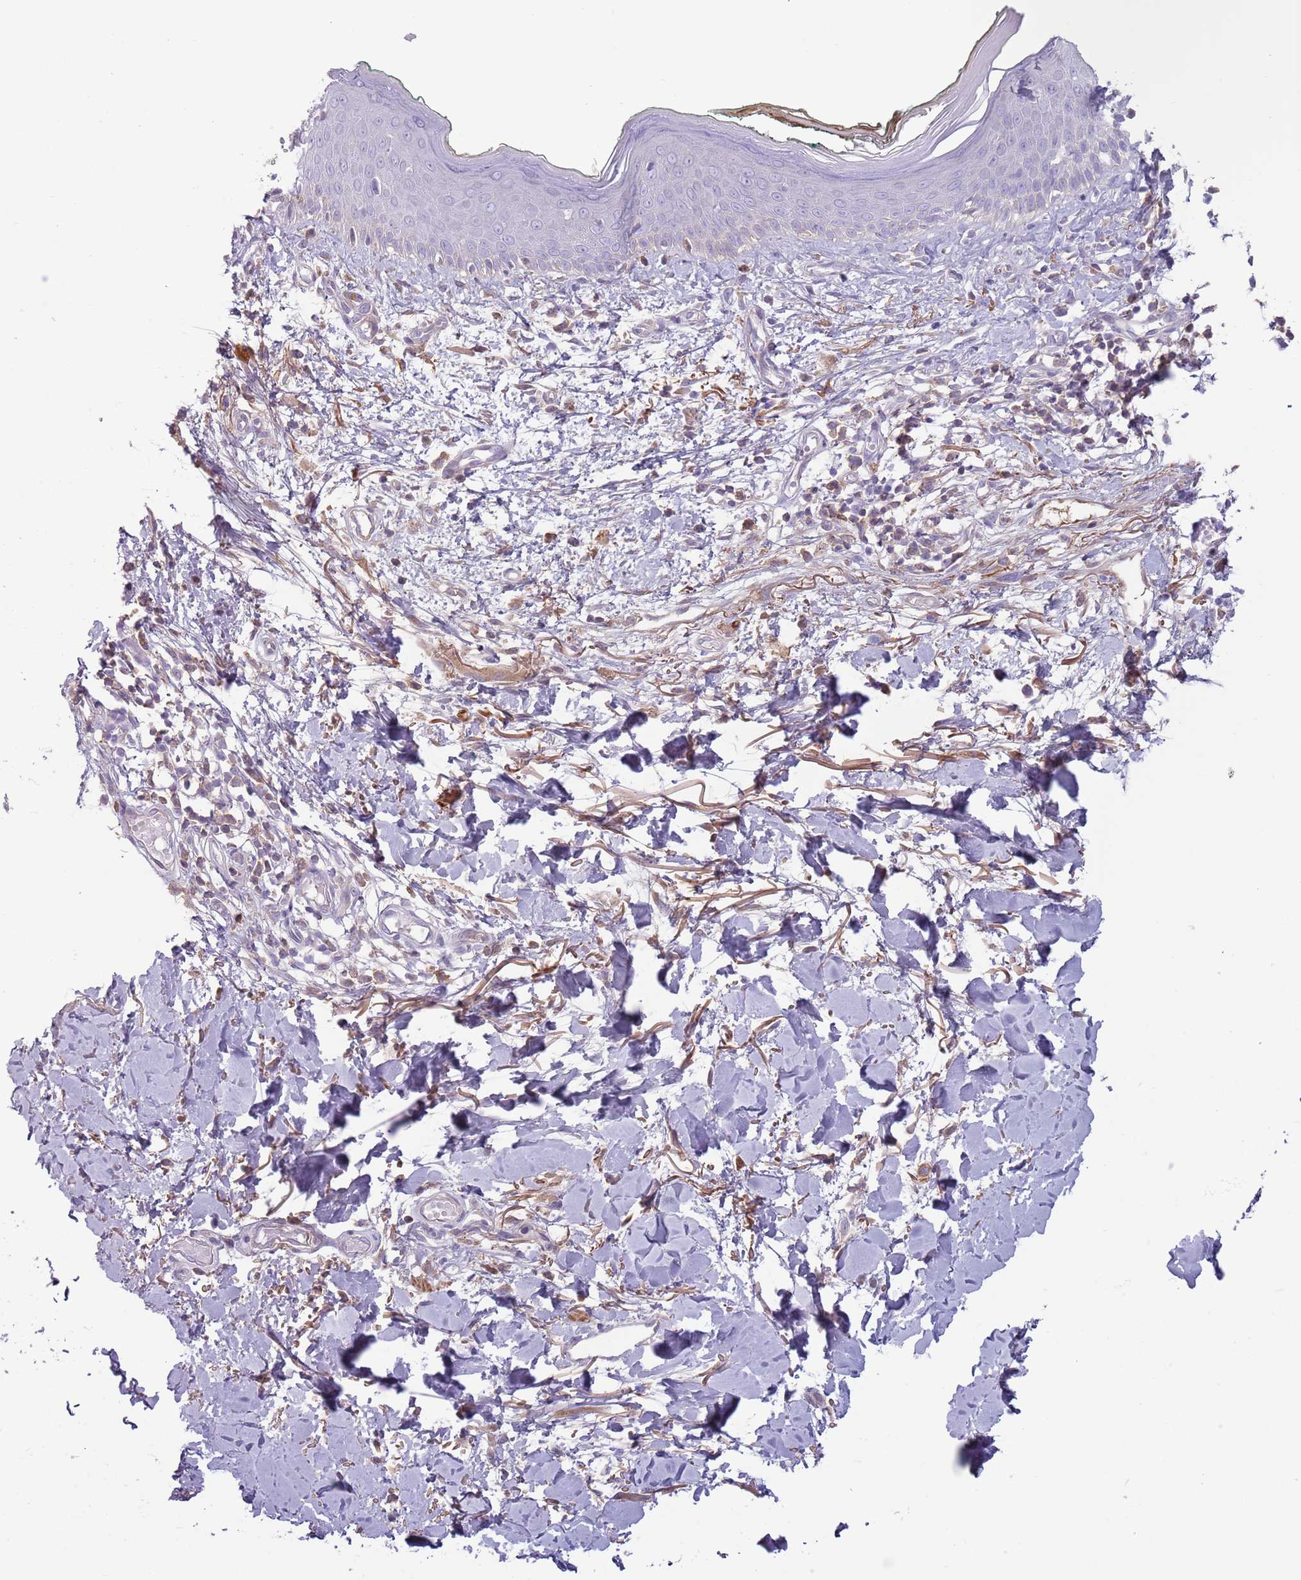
{"staining": {"intensity": "negative", "quantity": "none", "location": "none"}, "tissue": "skin", "cell_type": "Fibroblasts", "image_type": "normal", "snomed": [{"axis": "morphology", "description": "Normal tissue, NOS"}, {"axis": "morphology", "description": "Malignant melanoma, NOS"}, {"axis": "topography", "description": "Skin"}], "caption": "Immunohistochemical staining of normal skin exhibits no significant positivity in fibroblasts. (IHC, brightfield microscopy, high magnification).", "gene": "CFH", "patient": {"sex": "male", "age": 62}}